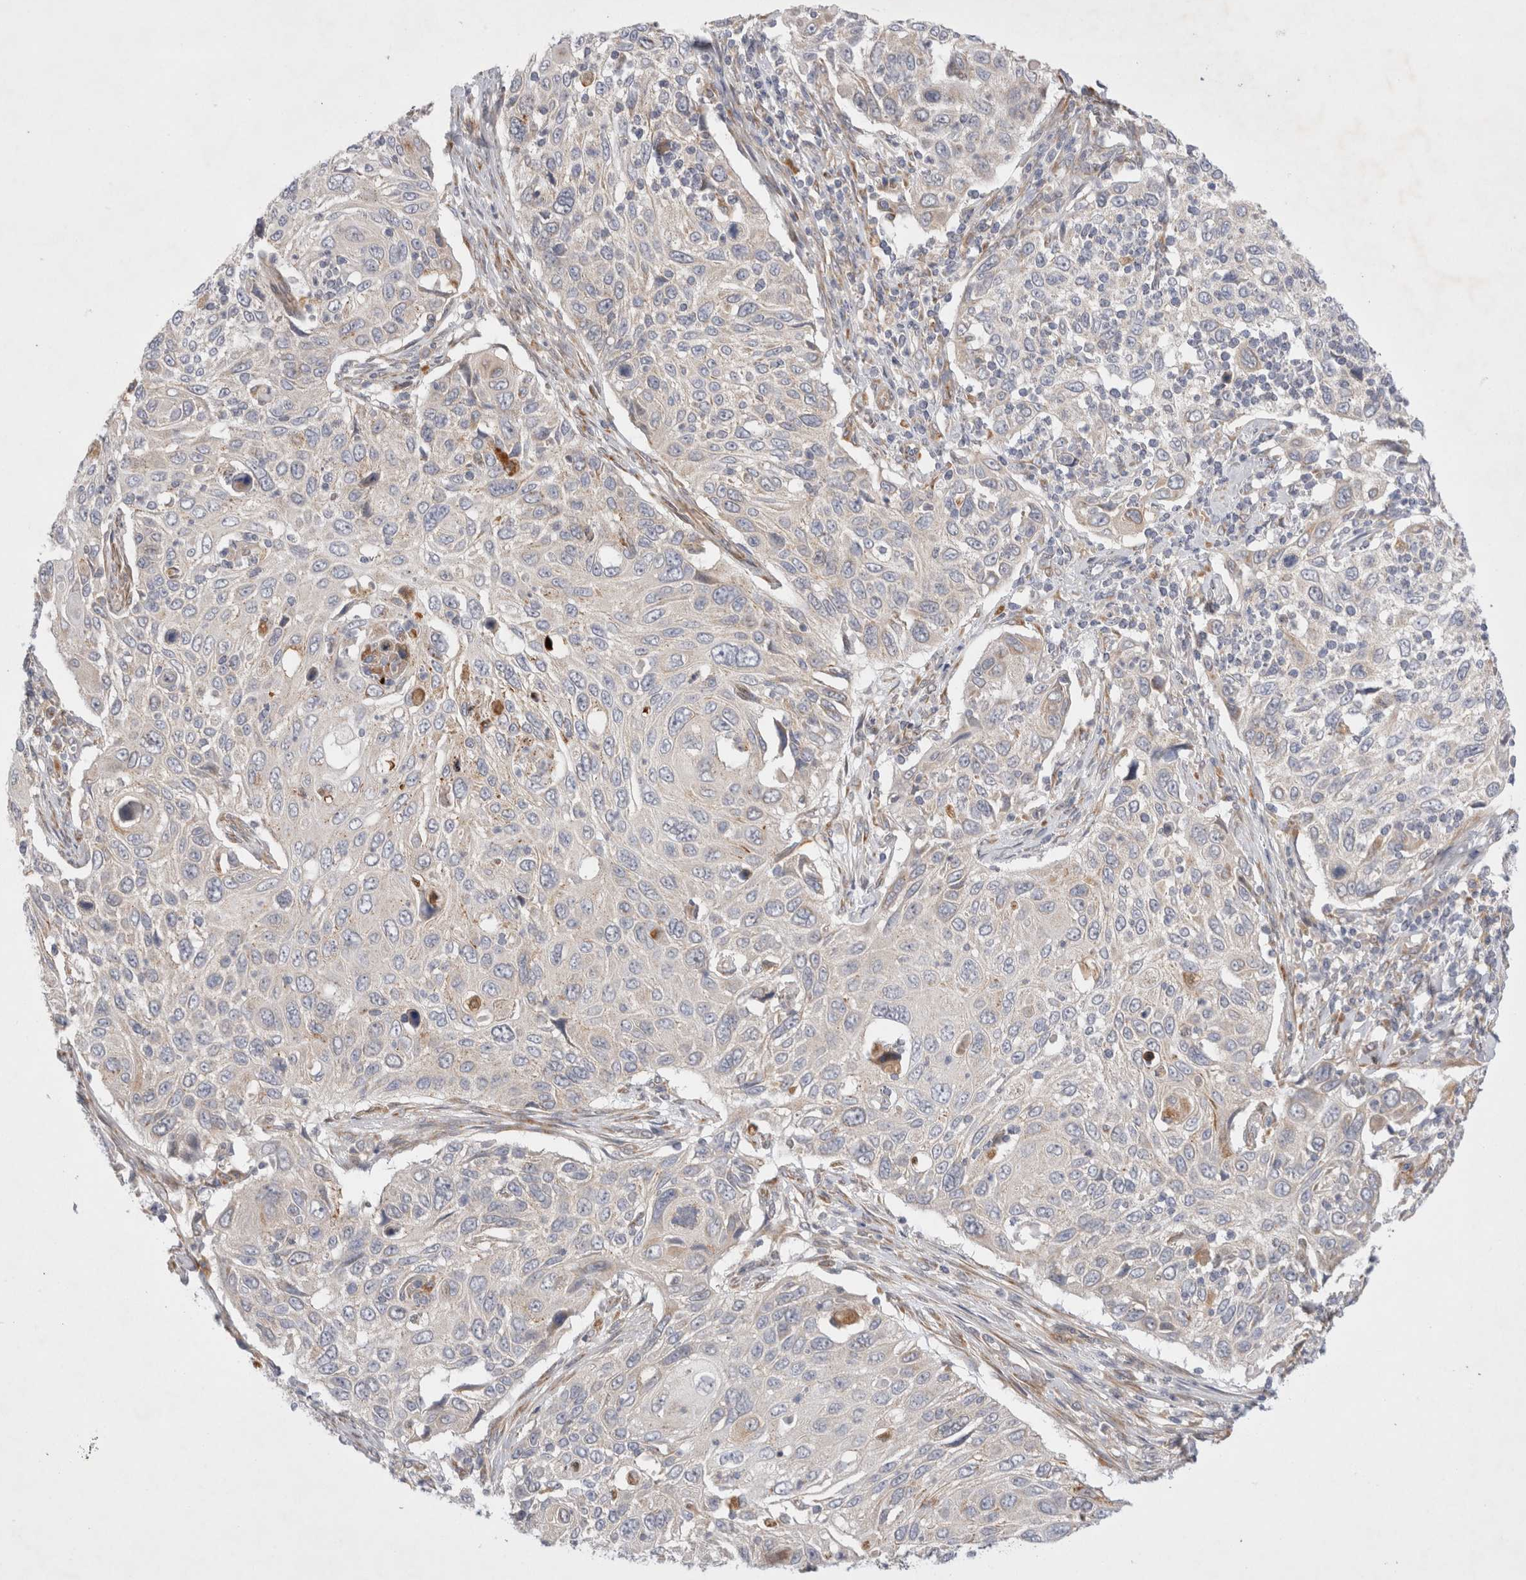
{"staining": {"intensity": "negative", "quantity": "none", "location": "none"}, "tissue": "cervical cancer", "cell_type": "Tumor cells", "image_type": "cancer", "snomed": [{"axis": "morphology", "description": "Squamous cell carcinoma, NOS"}, {"axis": "topography", "description": "Cervix"}], "caption": "Immunohistochemistry (IHC) of human cervical cancer demonstrates no positivity in tumor cells.", "gene": "NPC1", "patient": {"sex": "female", "age": 70}}